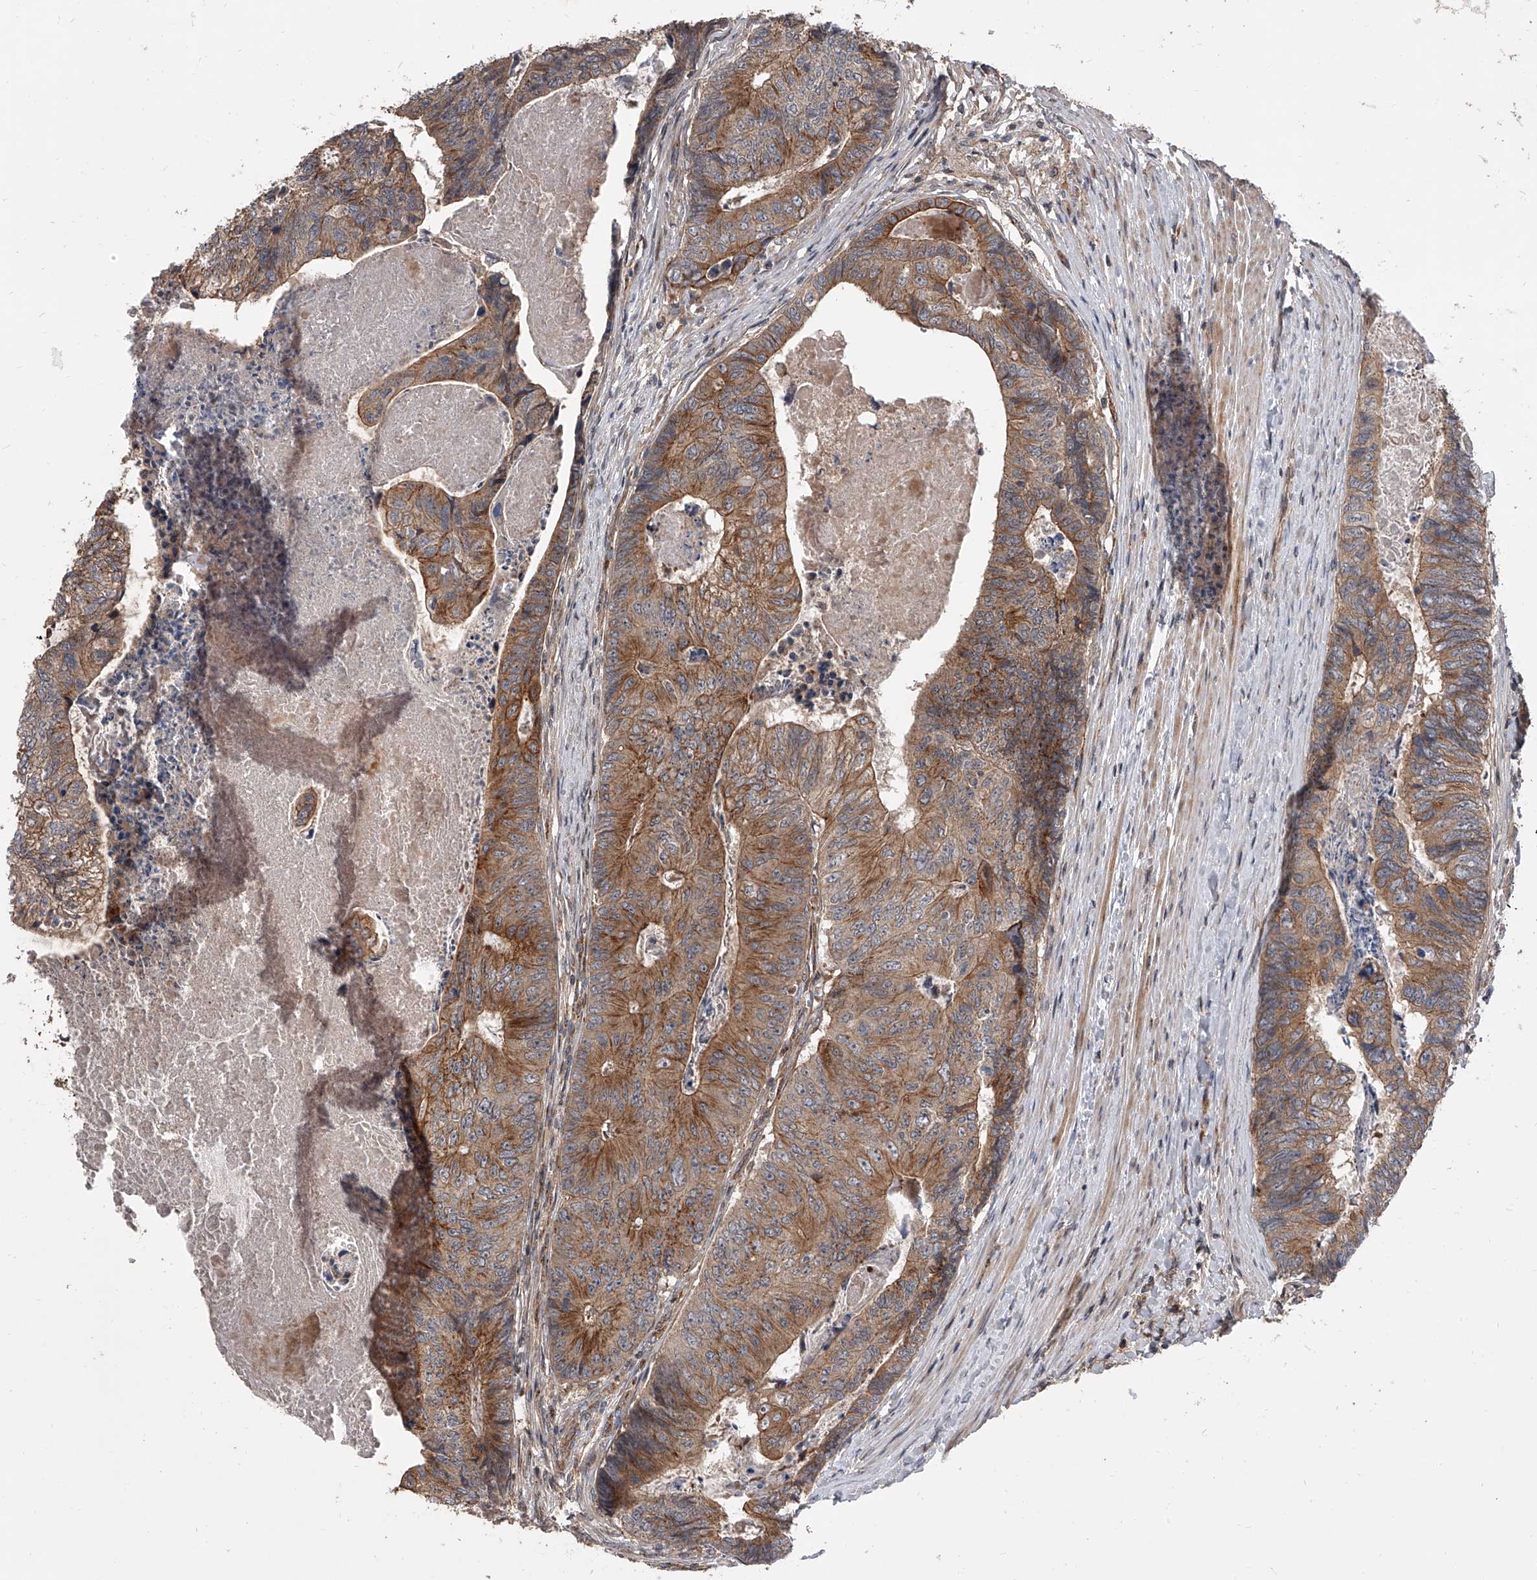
{"staining": {"intensity": "moderate", "quantity": ">75%", "location": "cytoplasmic/membranous"}, "tissue": "colorectal cancer", "cell_type": "Tumor cells", "image_type": "cancer", "snomed": [{"axis": "morphology", "description": "Adenocarcinoma, NOS"}, {"axis": "topography", "description": "Colon"}], "caption": "Approximately >75% of tumor cells in human colorectal adenocarcinoma reveal moderate cytoplasmic/membranous protein positivity as visualized by brown immunohistochemical staining.", "gene": "USP47", "patient": {"sex": "female", "age": 67}}